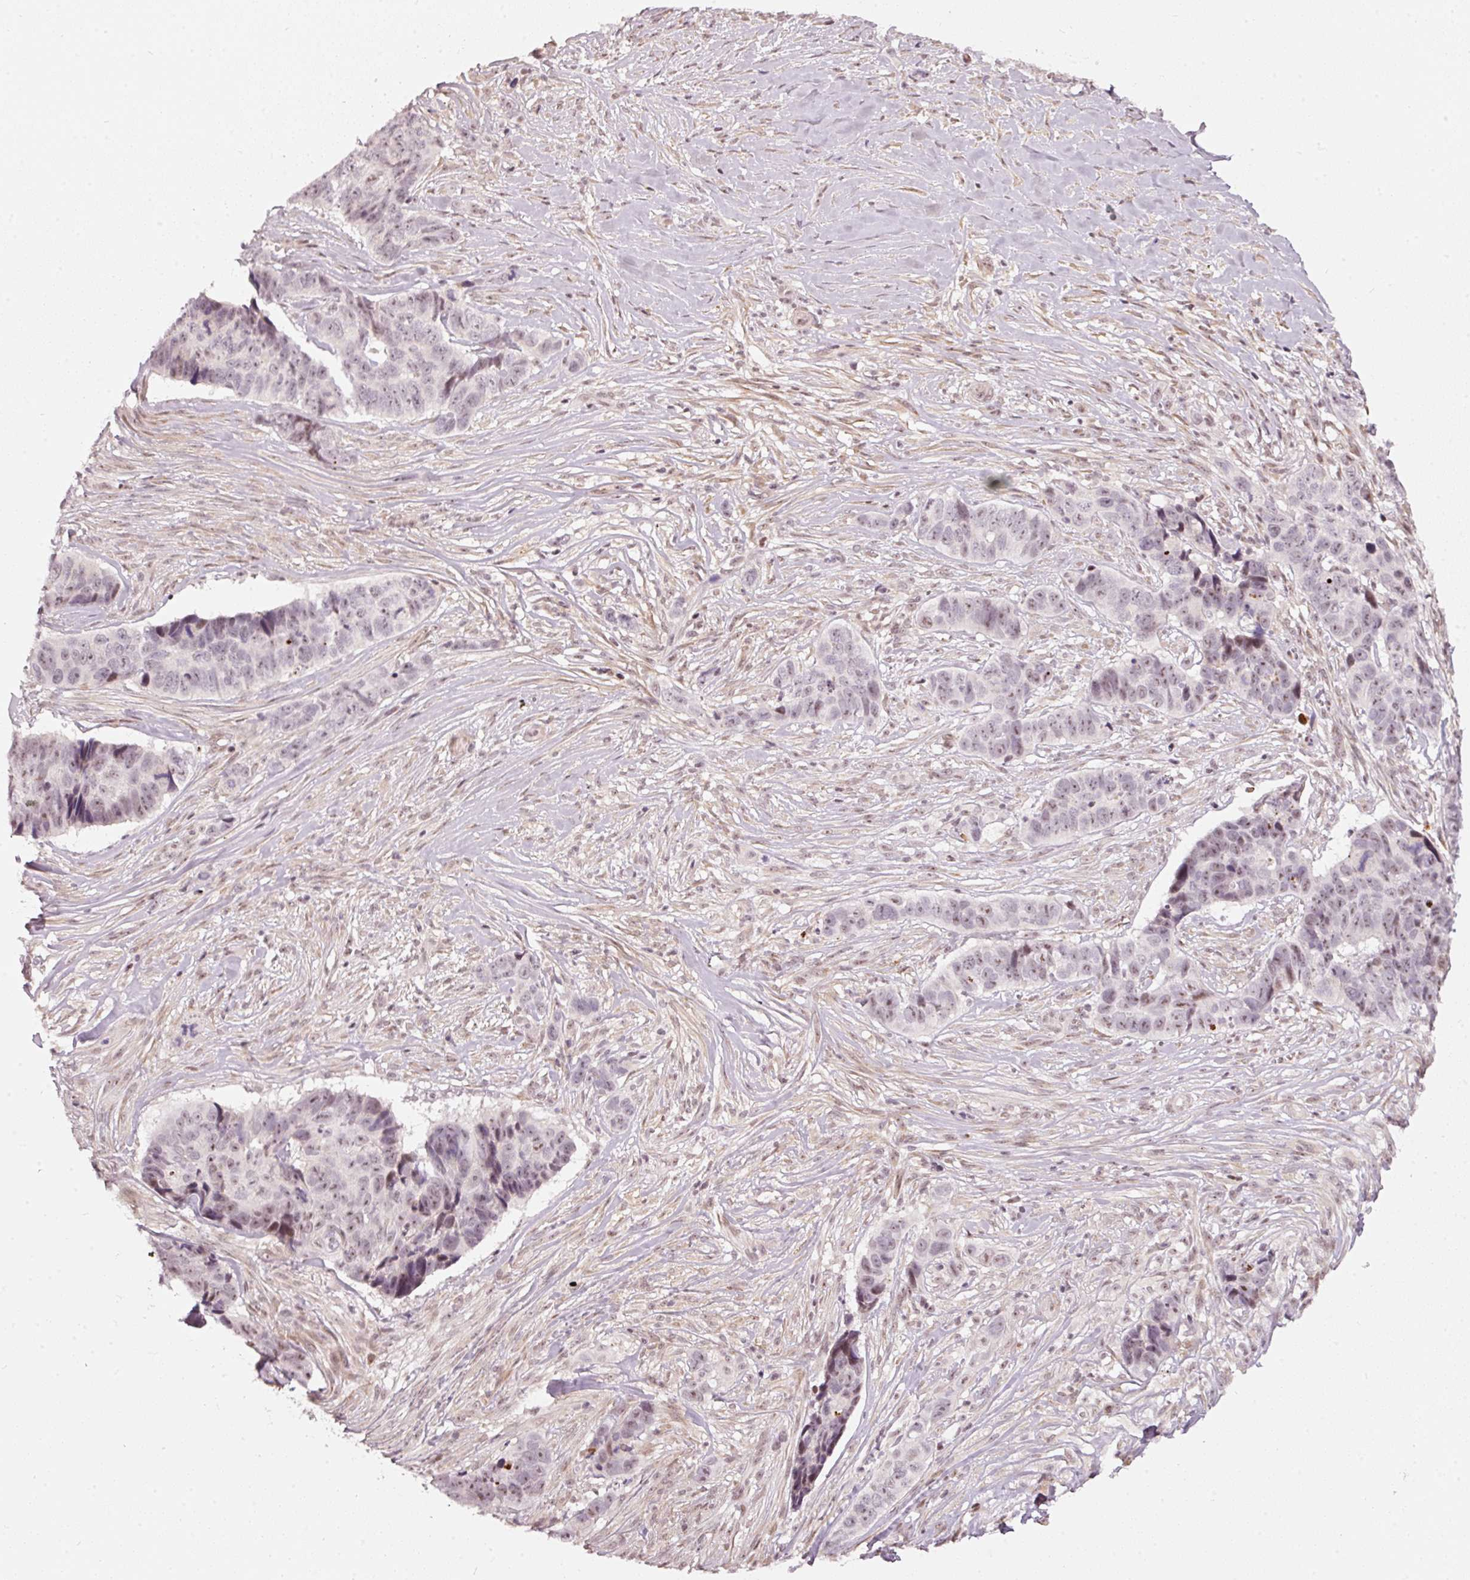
{"staining": {"intensity": "weak", "quantity": "25%-75%", "location": "nuclear"}, "tissue": "skin cancer", "cell_type": "Tumor cells", "image_type": "cancer", "snomed": [{"axis": "morphology", "description": "Basal cell carcinoma"}, {"axis": "topography", "description": "Skin"}], "caption": "A histopathology image of human skin cancer stained for a protein shows weak nuclear brown staining in tumor cells.", "gene": "MXRA8", "patient": {"sex": "female", "age": 82}}